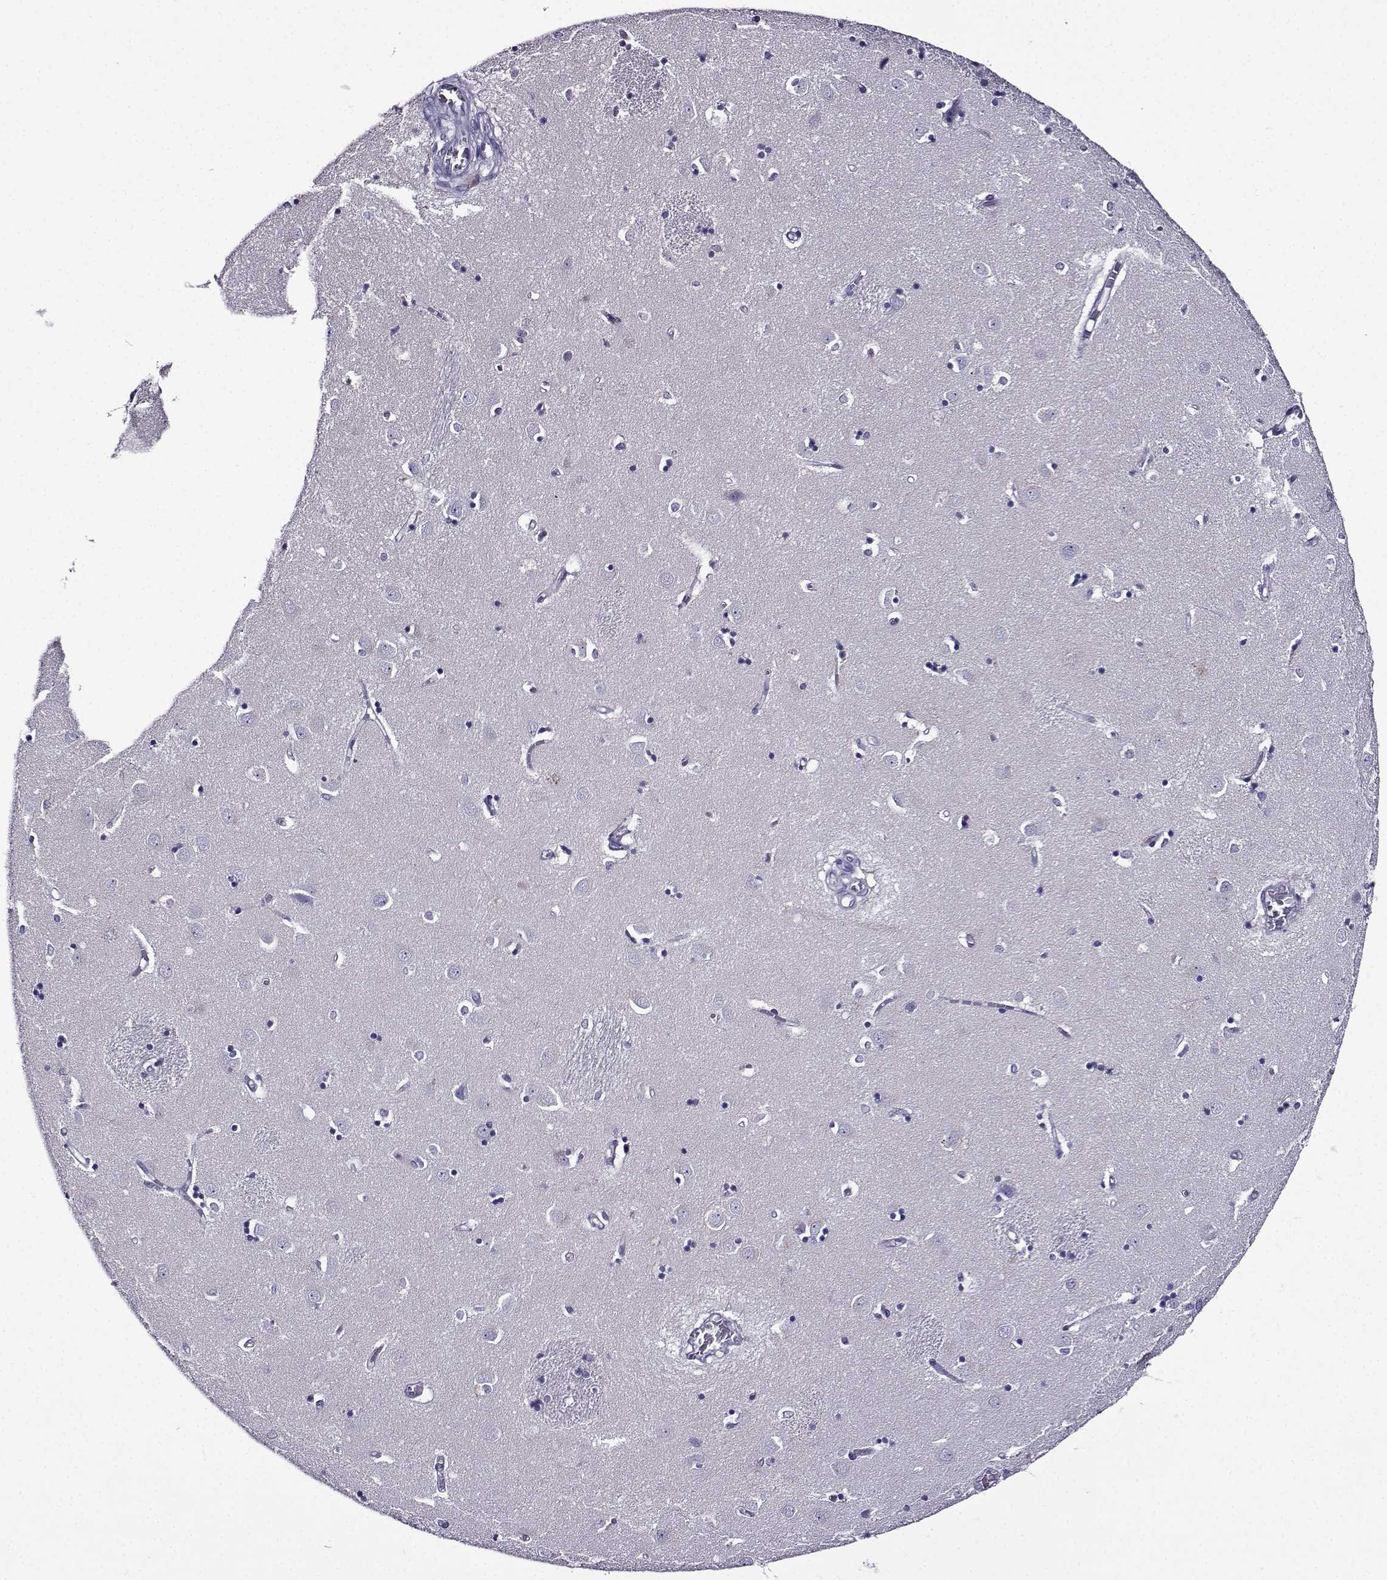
{"staining": {"intensity": "negative", "quantity": "none", "location": "none"}, "tissue": "caudate", "cell_type": "Glial cells", "image_type": "normal", "snomed": [{"axis": "morphology", "description": "Normal tissue, NOS"}, {"axis": "topography", "description": "Lateral ventricle wall"}], "caption": "A histopathology image of human caudate is negative for staining in glial cells. (Brightfield microscopy of DAB (3,3'-diaminobenzidine) immunohistochemistry at high magnification).", "gene": "TMEM266", "patient": {"sex": "male", "age": 54}}